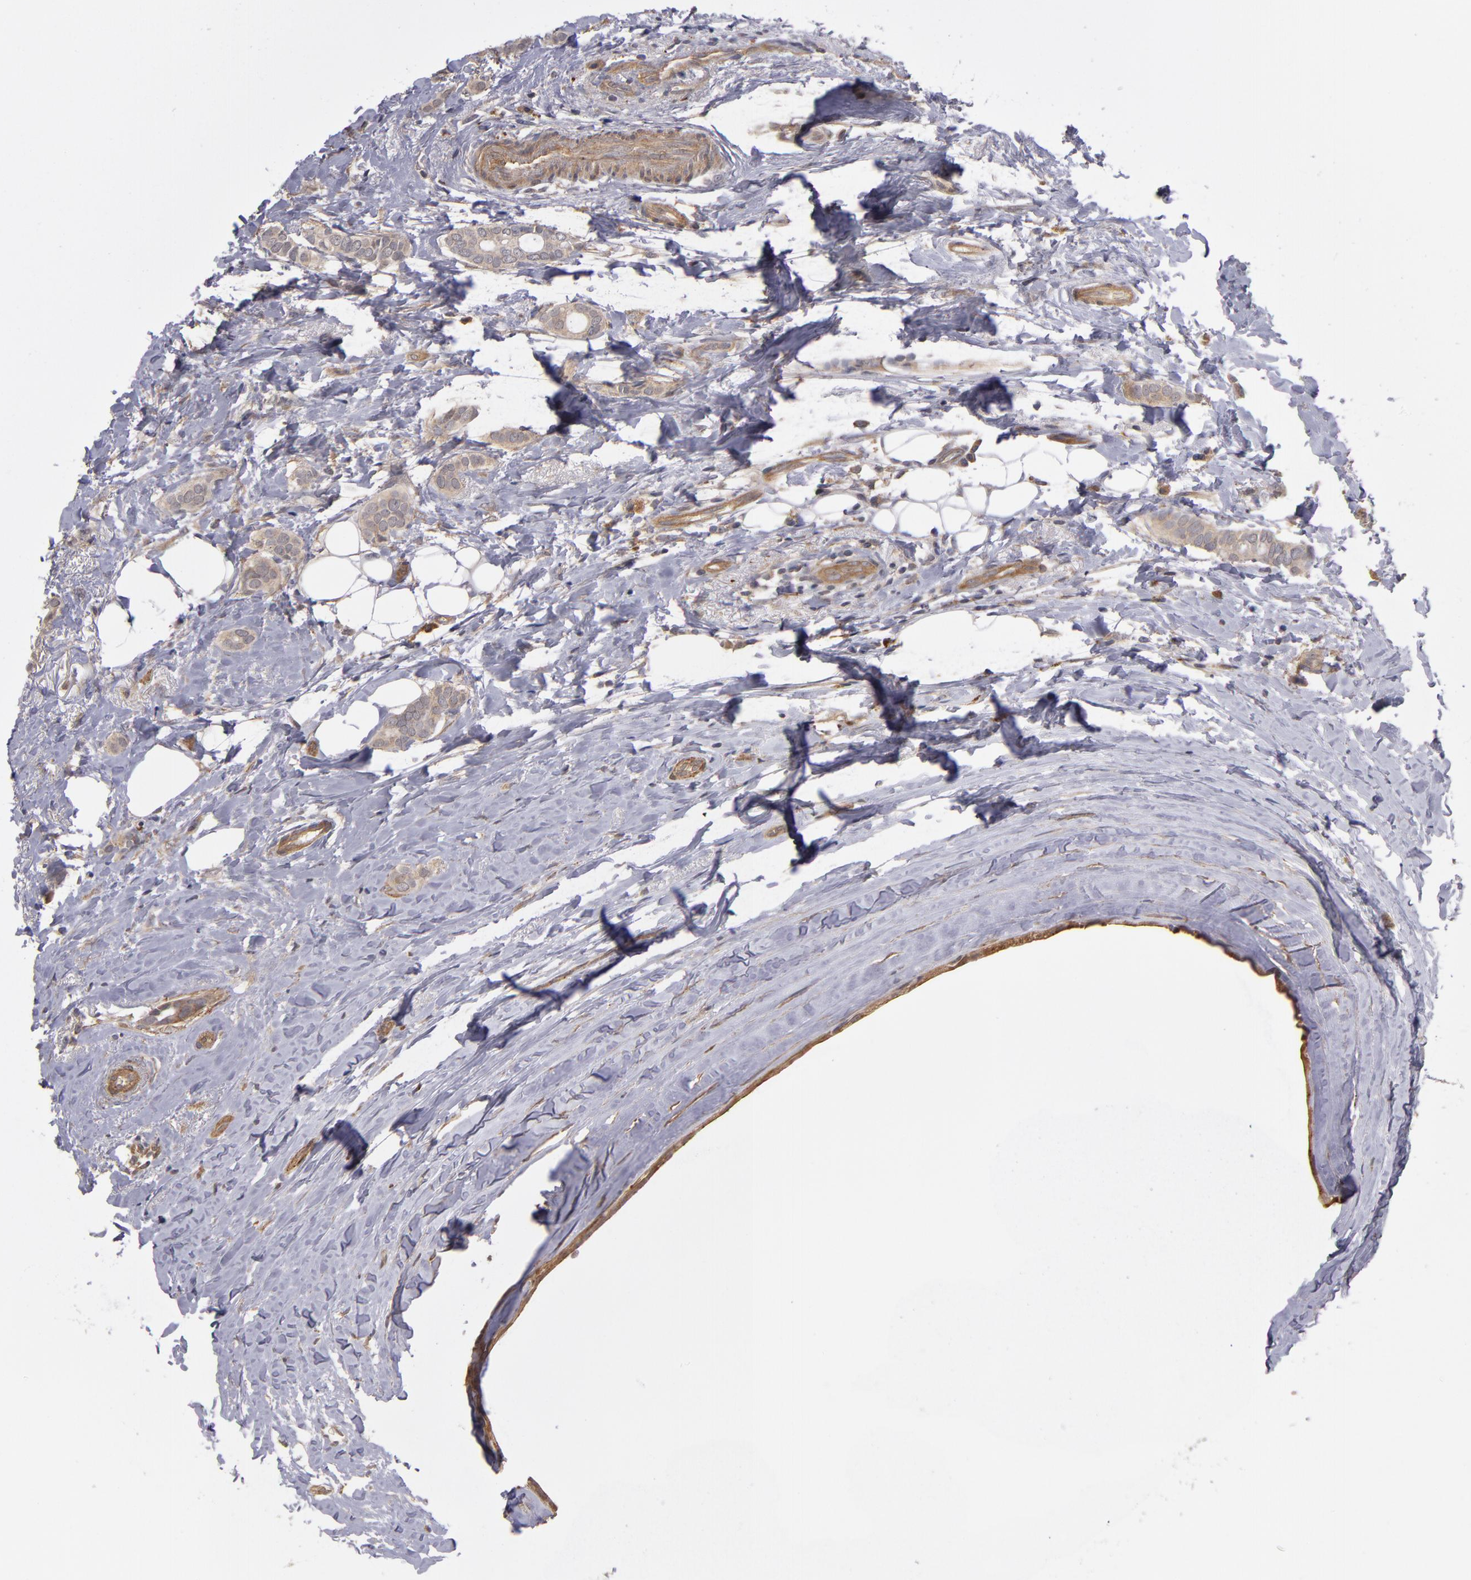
{"staining": {"intensity": "weak", "quantity": ">75%", "location": "cytoplasmic/membranous"}, "tissue": "breast cancer", "cell_type": "Tumor cells", "image_type": "cancer", "snomed": [{"axis": "morphology", "description": "Duct carcinoma"}, {"axis": "topography", "description": "Breast"}], "caption": "Tumor cells demonstrate weak cytoplasmic/membranous positivity in approximately >75% of cells in breast cancer. The staining was performed using DAB (3,3'-diaminobenzidine), with brown indicating positive protein expression. Nuclei are stained blue with hematoxylin.", "gene": "CTSO", "patient": {"sex": "female", "age": 54}}